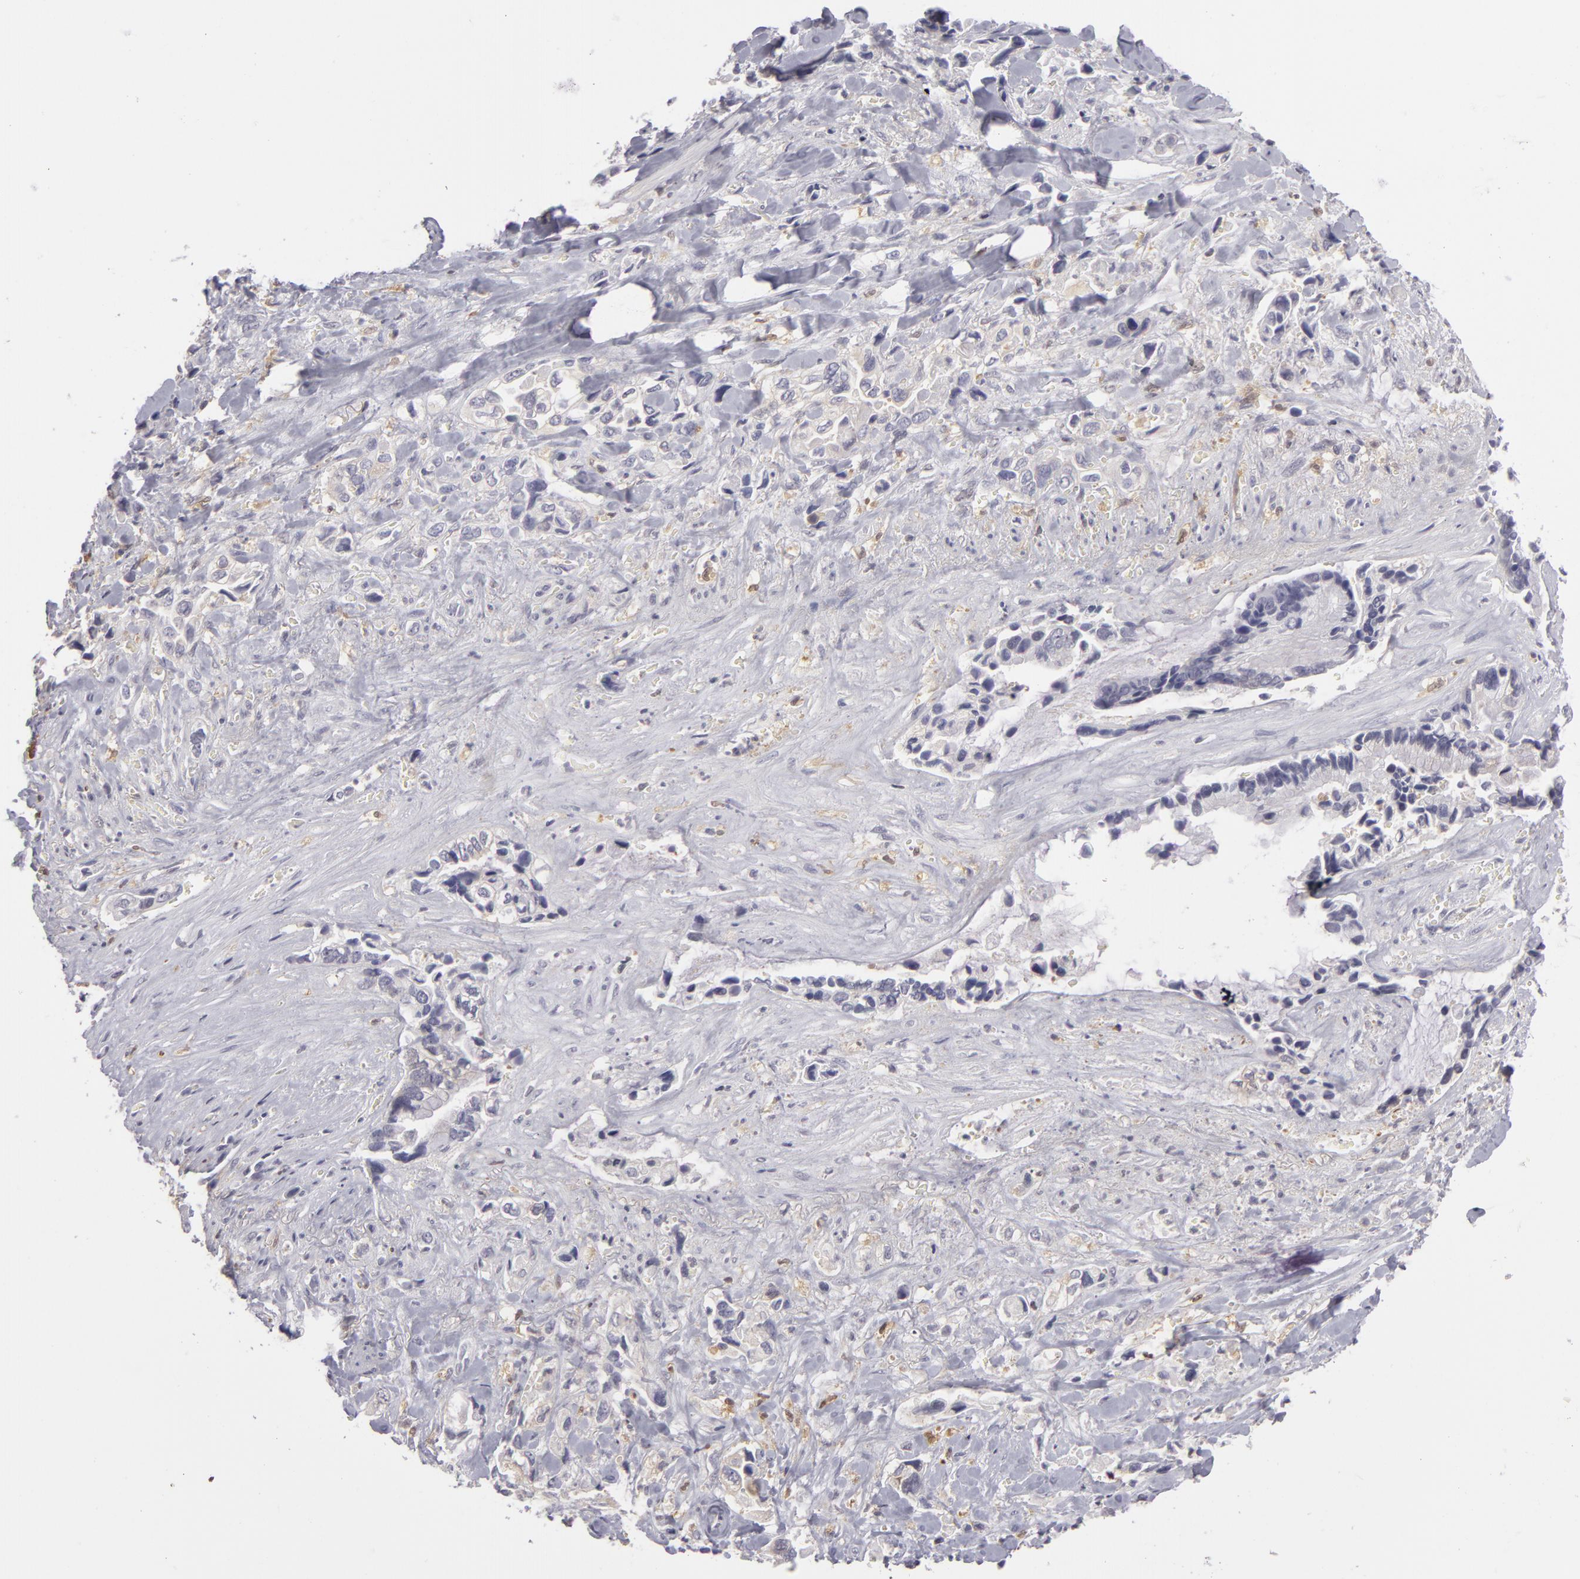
{"staining": {"intensity": "negative", "quantity": "none", "location": "none"}, "tissue": "pancreatic cancer", "cell_type": "Tumor cells", "image_type": "cancer", "snomed": [{"axis": "morphology", "description": "Adenocarcinoma, NOS"}, {"axis": "topography", "description": "Pancreas"}], "caption": "A photomicrograph of pancreatic cancer stained for a protein reveals no brown staining in tumor cells. (Brightfield microscopy of DAB IHC at high magnification).", "gene": "GNPDA1", "patient": {"sex": "male", "age": 69}}